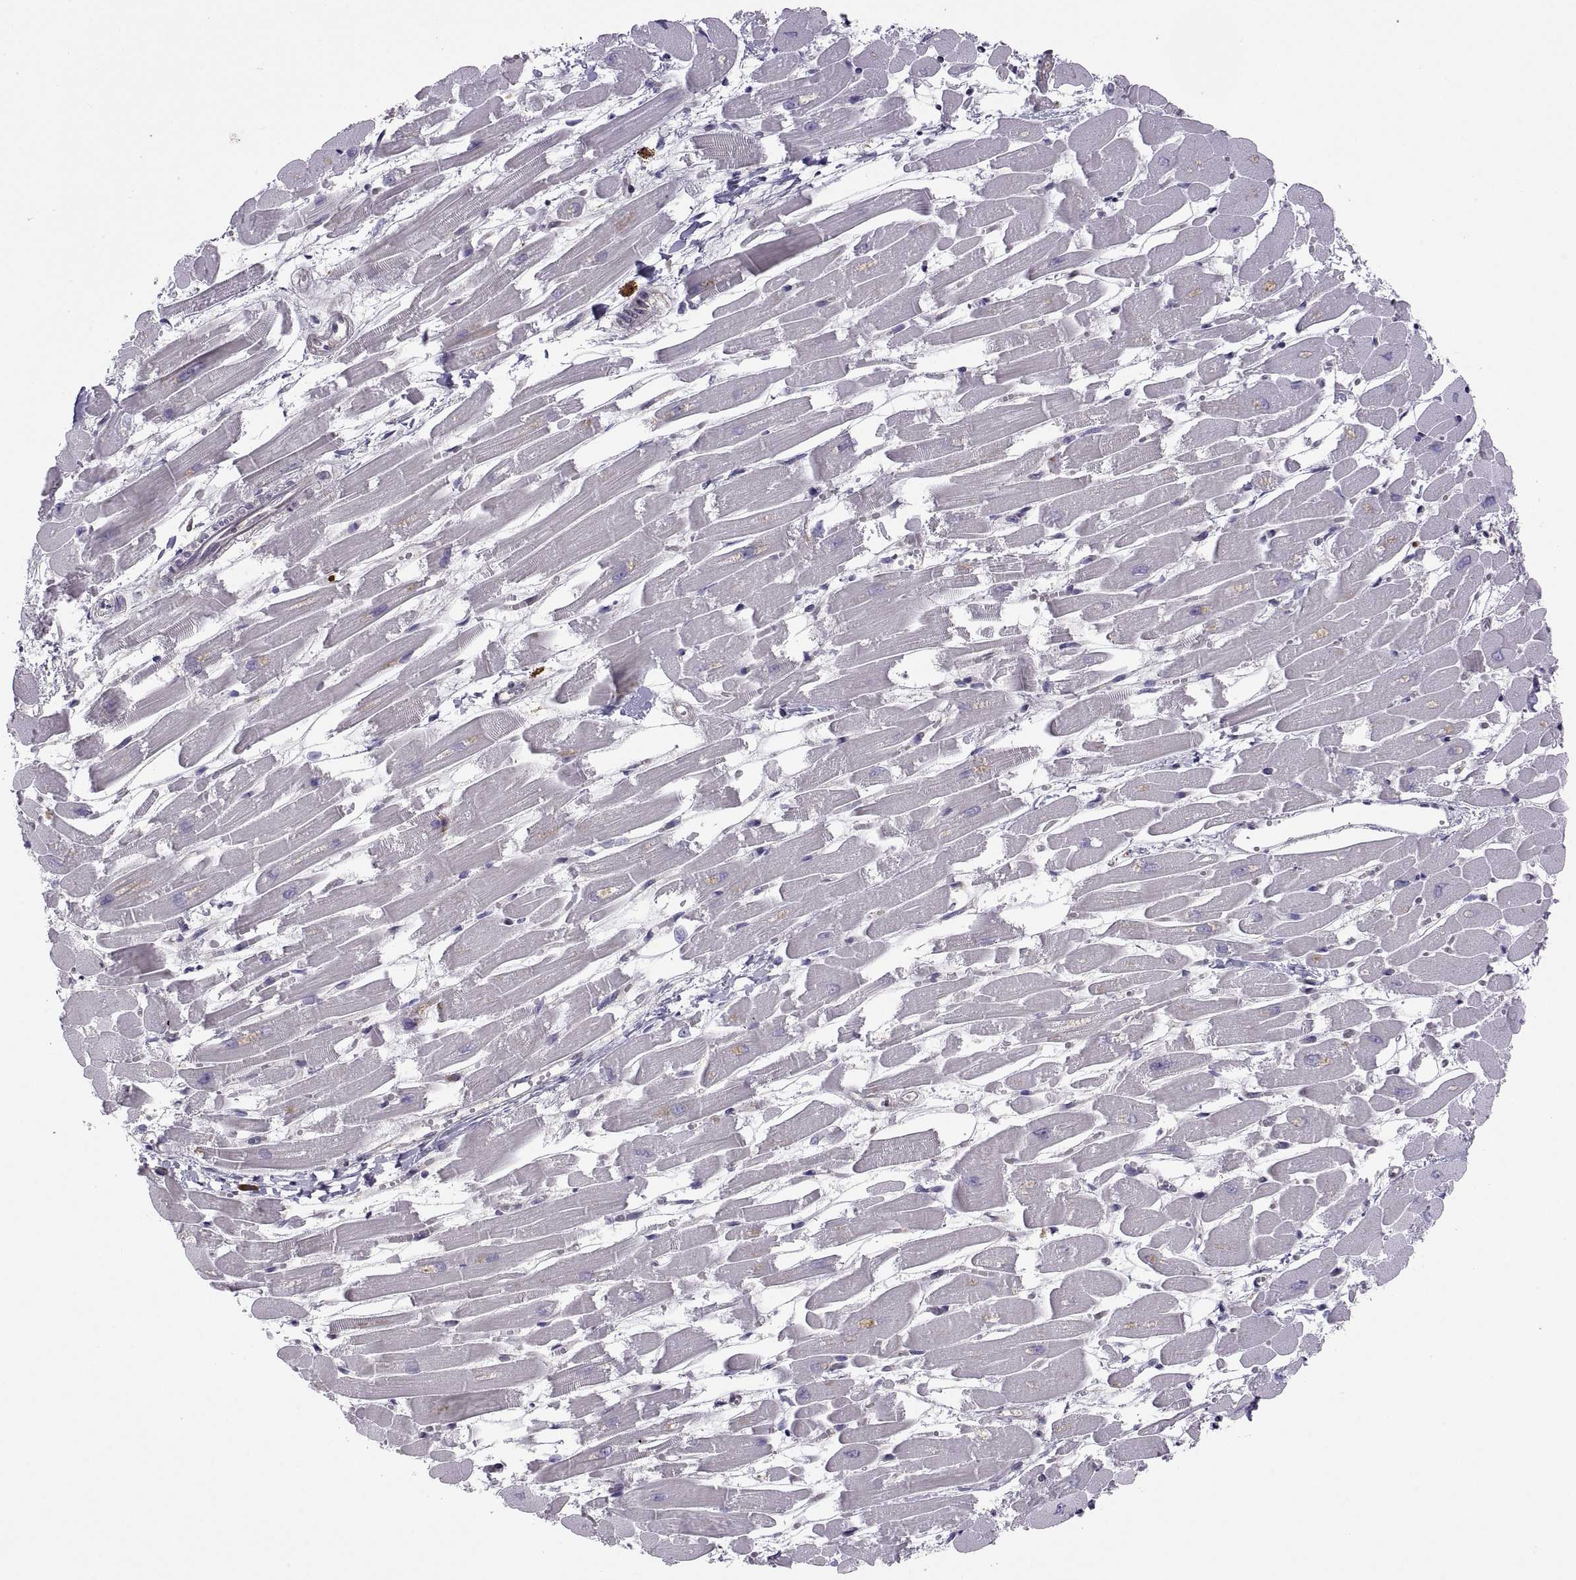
{"staining": {"intensity": "negative", "quantity": "none", "location": "none"}, "tissue": "heart muscle", "cell_type": "Cardiomyocytes", "image_type": "normal", "snomed": [{"axis": "morphology", "description": "Normal tissue, NOS"}, {"axis": "topography", "description": "Heart"}], "caption": "Cardiomyocytes show no significant positivity in normal heart muscle. (Brightfield microscopy of DAB immunohistochemistry at high magnification).", "gene": "SPATA32", "patient": {"sex": "female", "age": 52}}